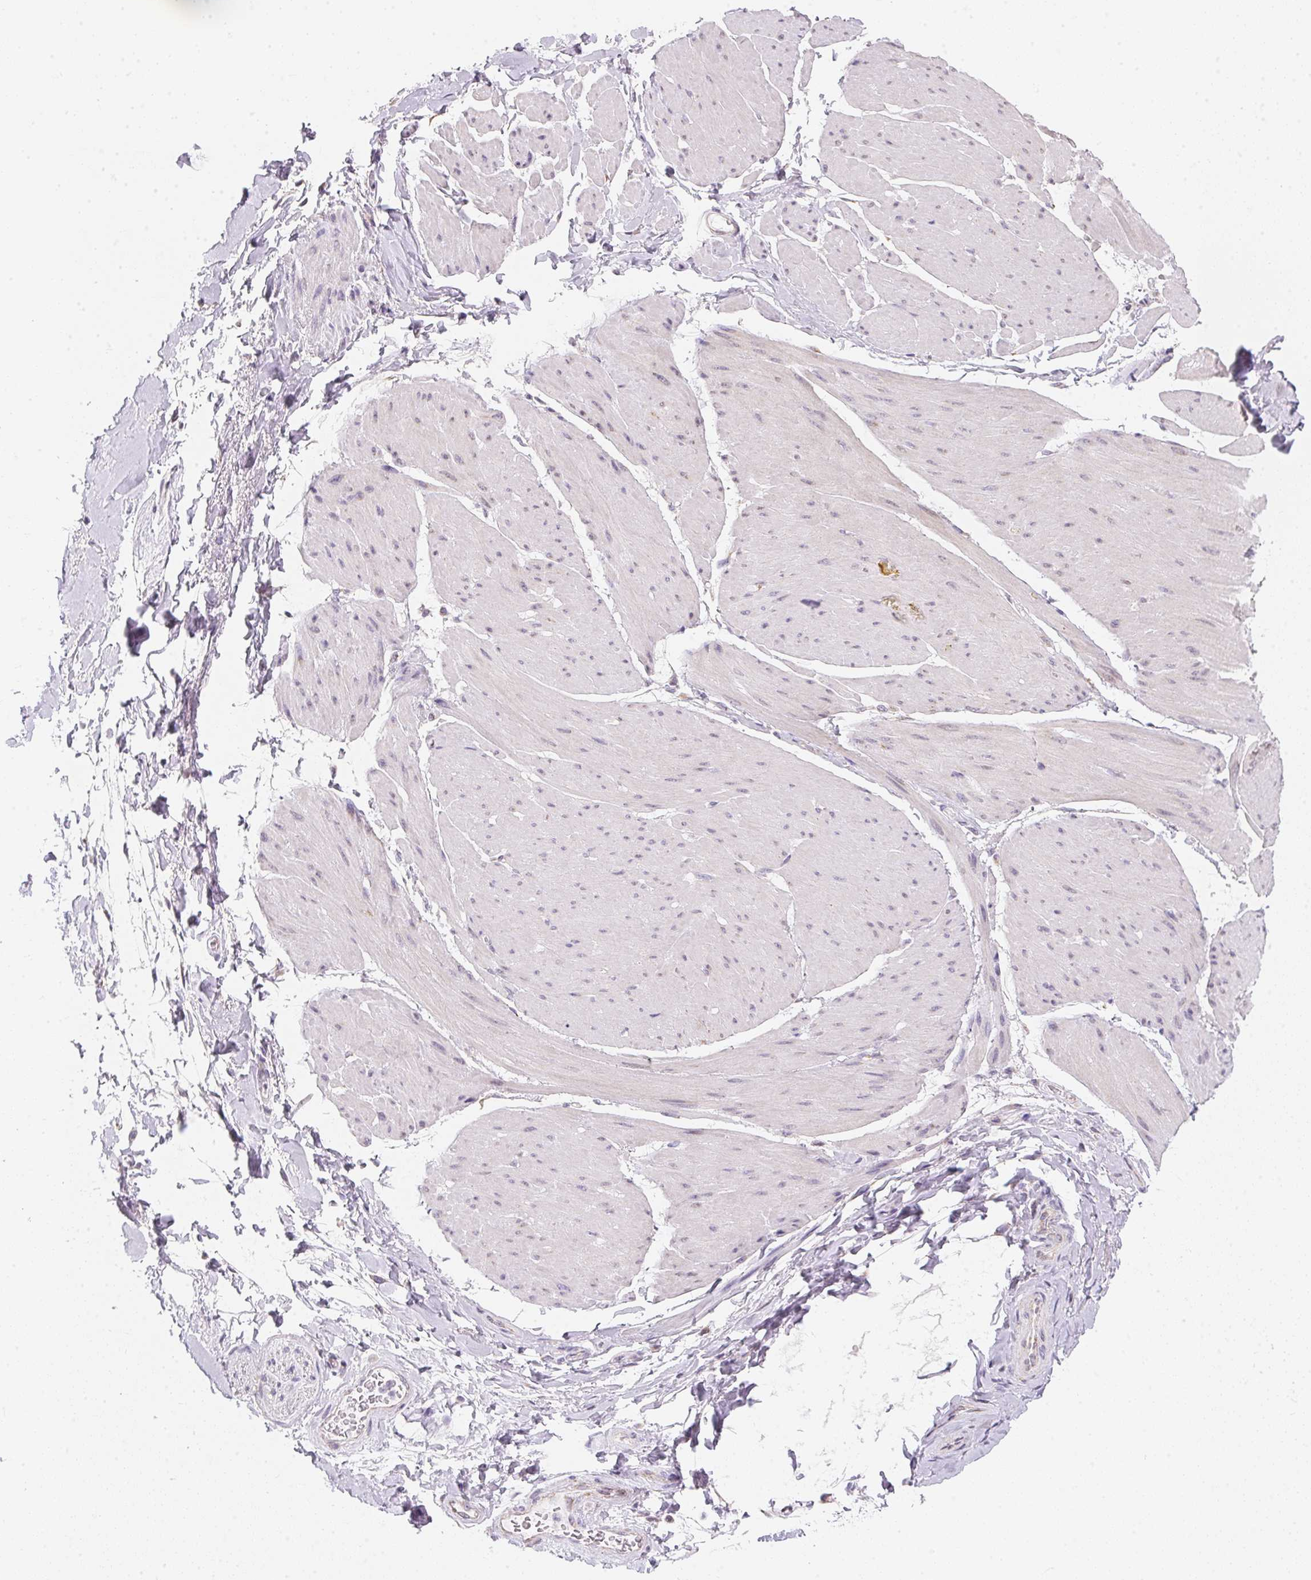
{"staining": {"intensity": "negative", "quantity": "none", "location": "none"}, "tissue": "adipose tissue", "cell_type": "Adipocytes", "image_type": "normal", "snomed": [{"axis": "morphology", "description": "Normal tissue, NOS"}, {"axis": "topography", "description": "Urinary bladder"}, {"axis": "topography", "description": "Peripheral nerve tissue"}], "caption": "Immunohistochemistry of unremarkable human adipose tissue shows no expression in adipocytes.", "gene": "GIPC2", "patient": {"sex": "female", "age": 60}}